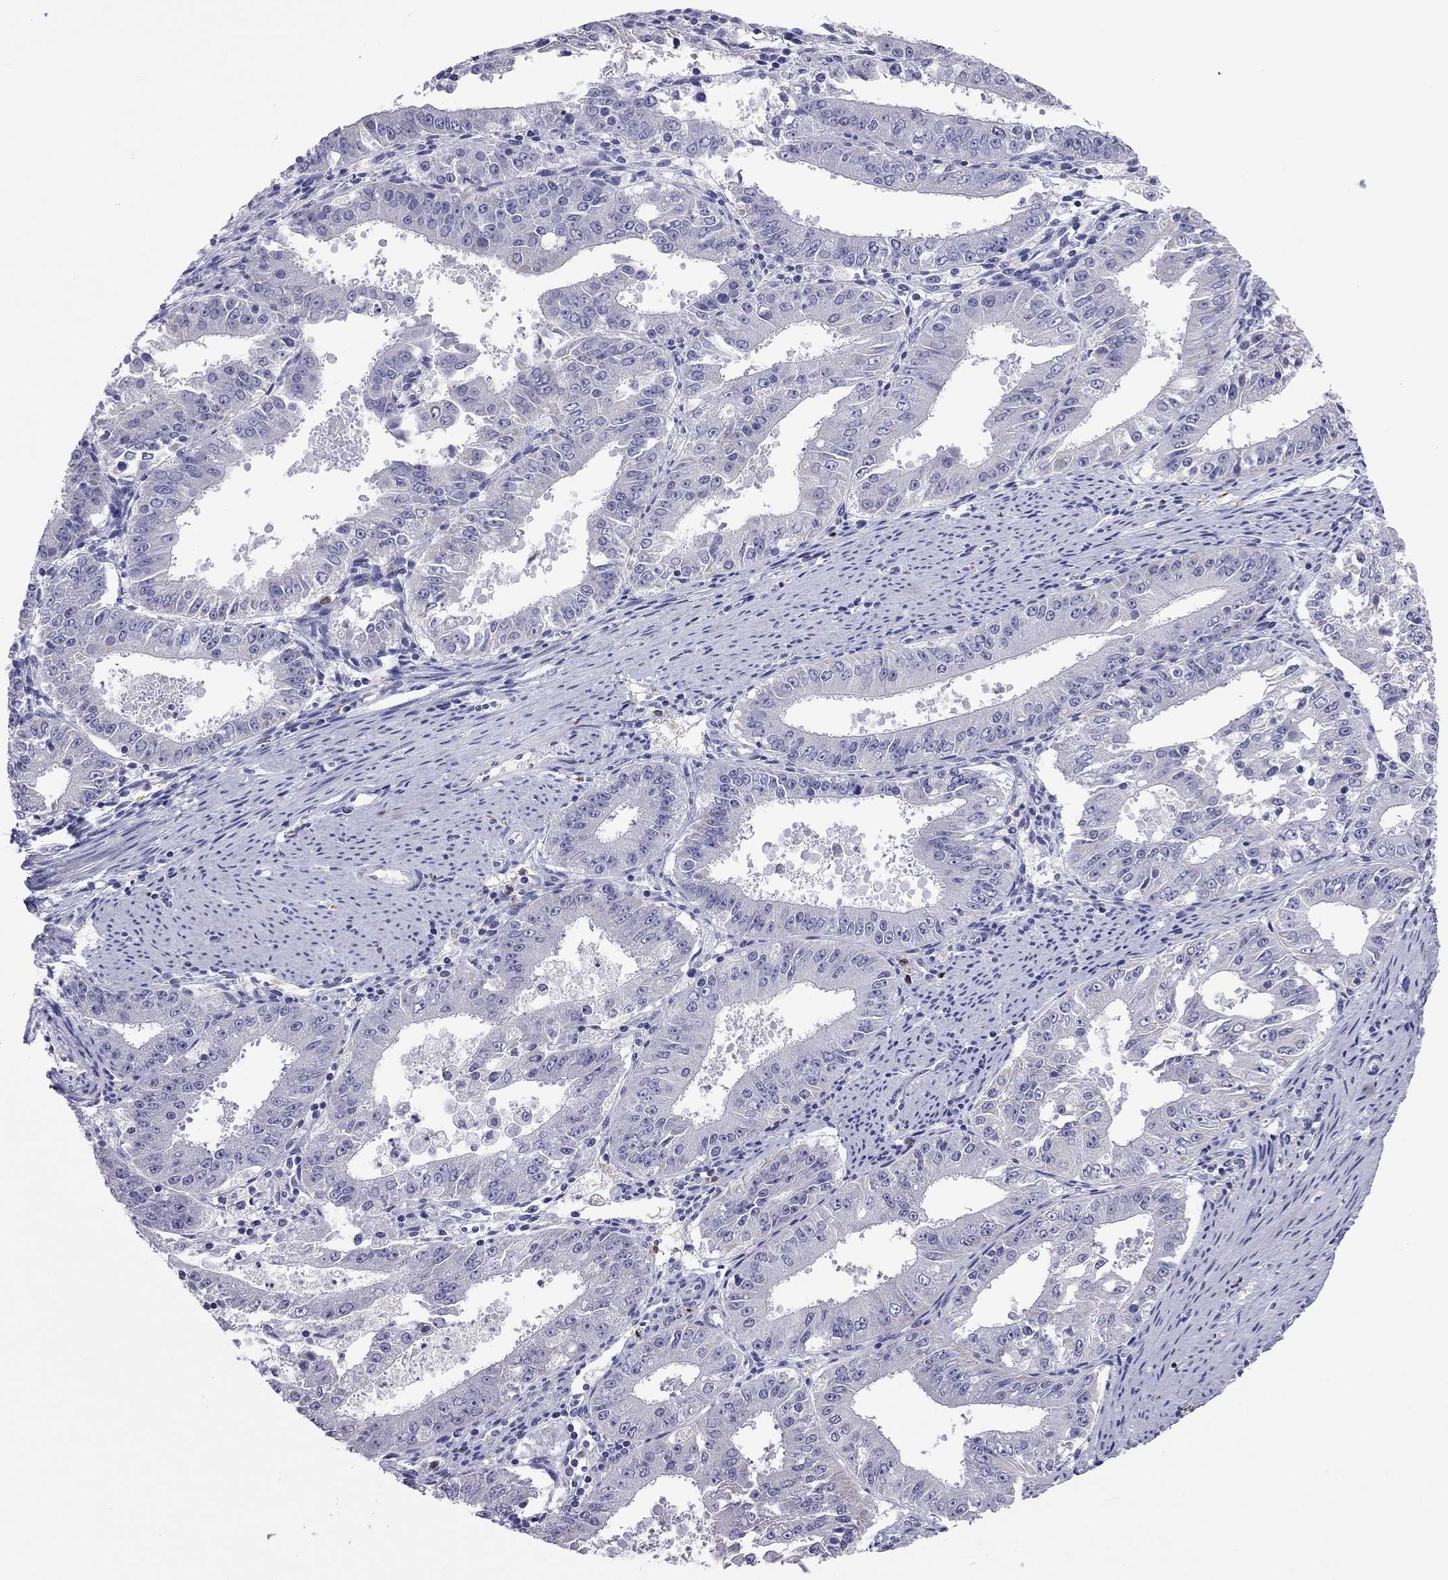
{"staining": {"intensity": "negative", "quantity": "none", "location": "none"}, "tissue": "ovarian cancer", "cell_type": "Tumor cells", "image_type": "cancer", "snomed": [{"axis": "morphology", "description": "Carcinoma, endometroid"}, {"axis": "topography", "description": "Ovary"}], "caption": "This is a micrograph of immunohistochemistry staining of ovarian endometroid carcinoma, which shows no staining in tumor cells. (Brightfield microscopy of DAB (3,3'-diaminobenzidine) immunohistochemistry (IHC) at high magnification).", "gene": "PPP1R3A", "patient": {"sex": "female", "age": 42}}